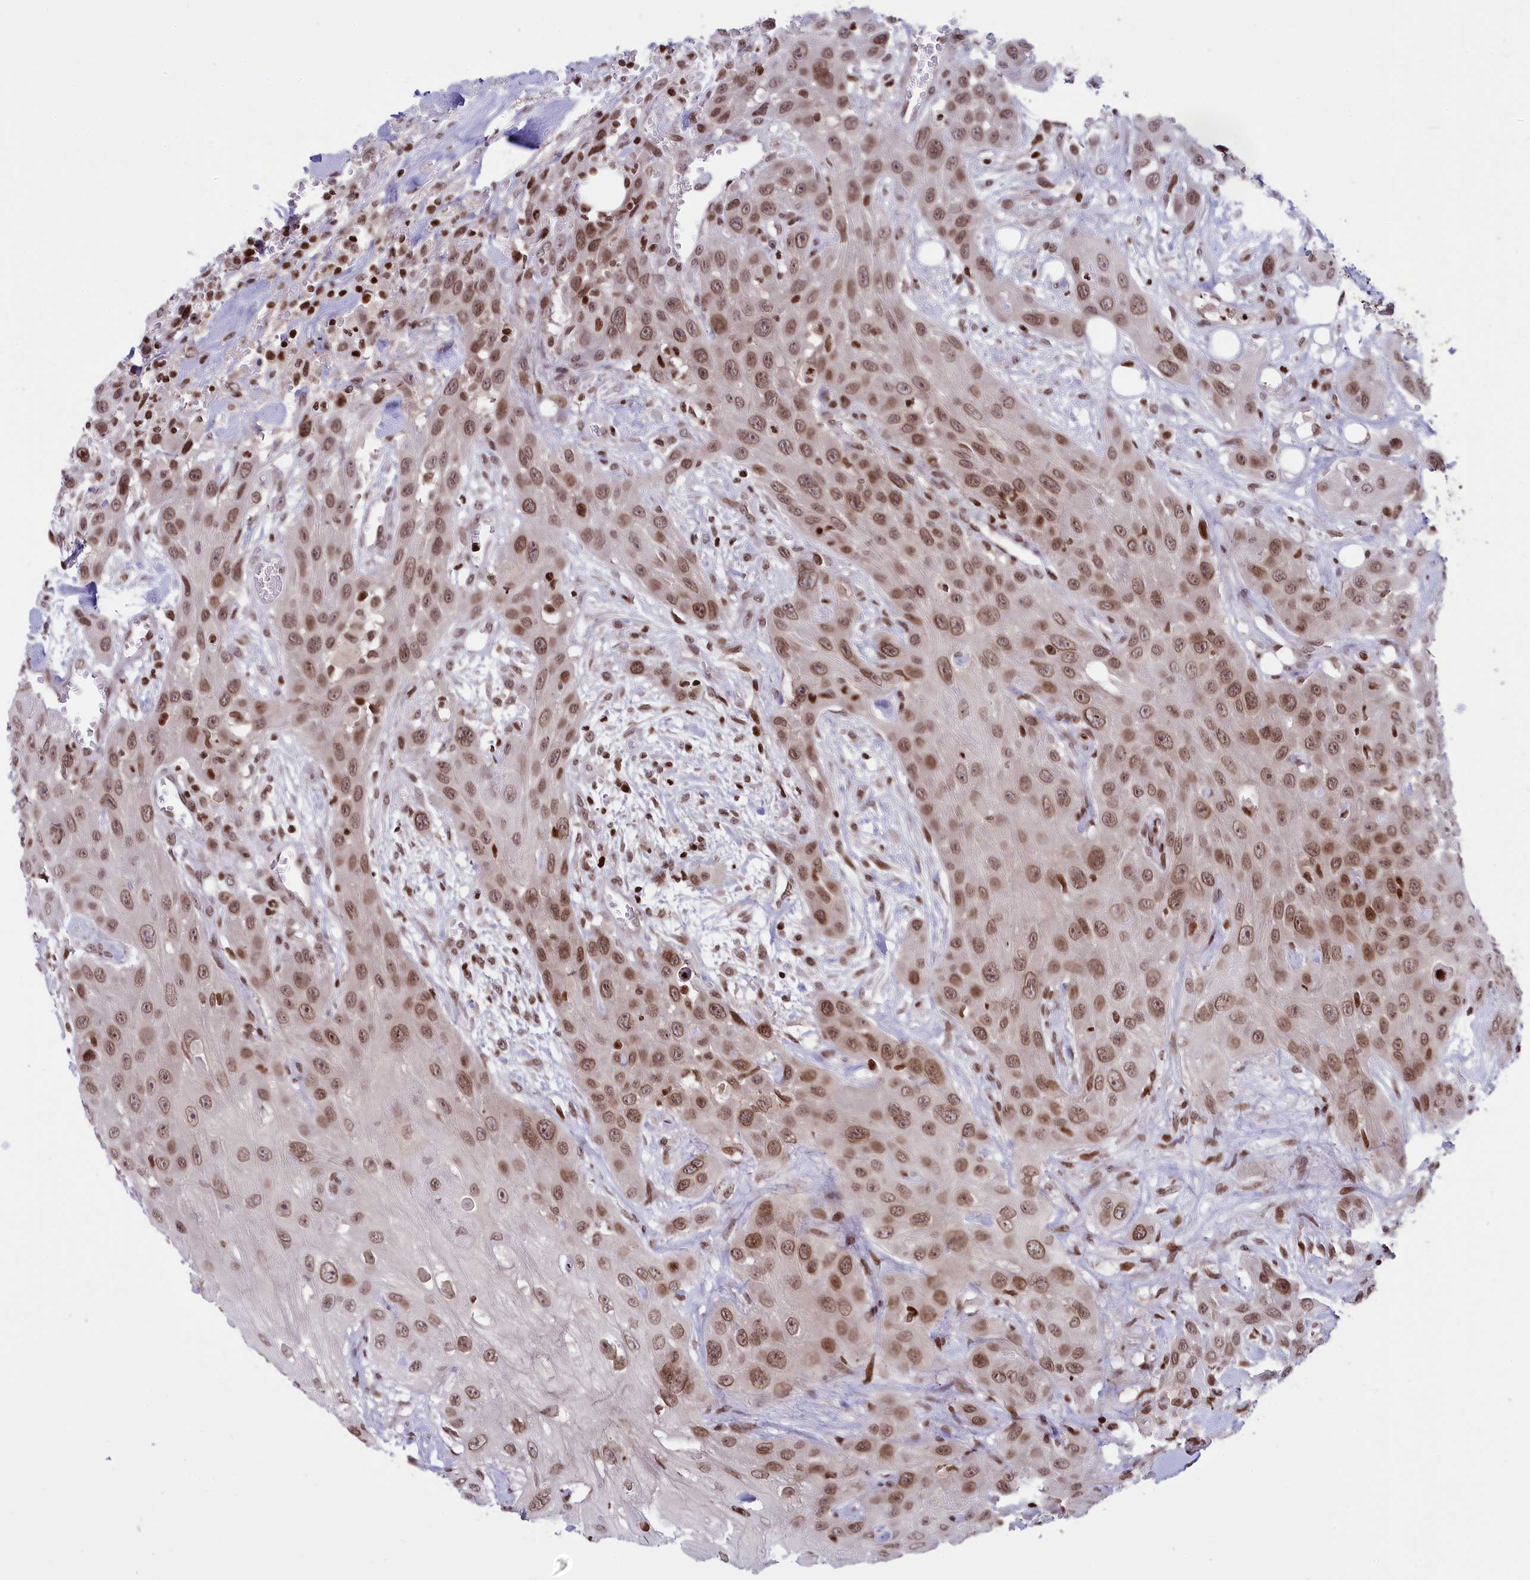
{"staining": {"intensity": "moderate", "quantity": ">75%", "location": "nuclear"}, "tissue": "head and neck cancer", "cell_type": "Tumor cells", "image_type": "cancer", "snomed": [{"axis": "morphology", "description": "Squamous cell carcinoma, NOS"}, {"axis": "topography", "description": "Head-Neck"}], "caption": "Brown immunohistochemical staining in head and neck cancer (squamous cell carcinoma) demonstrates moderate nuclear expression in about >75% of tumor cells.", "gene": "TET2", "patient": {"sex": "male", "age": 81}}